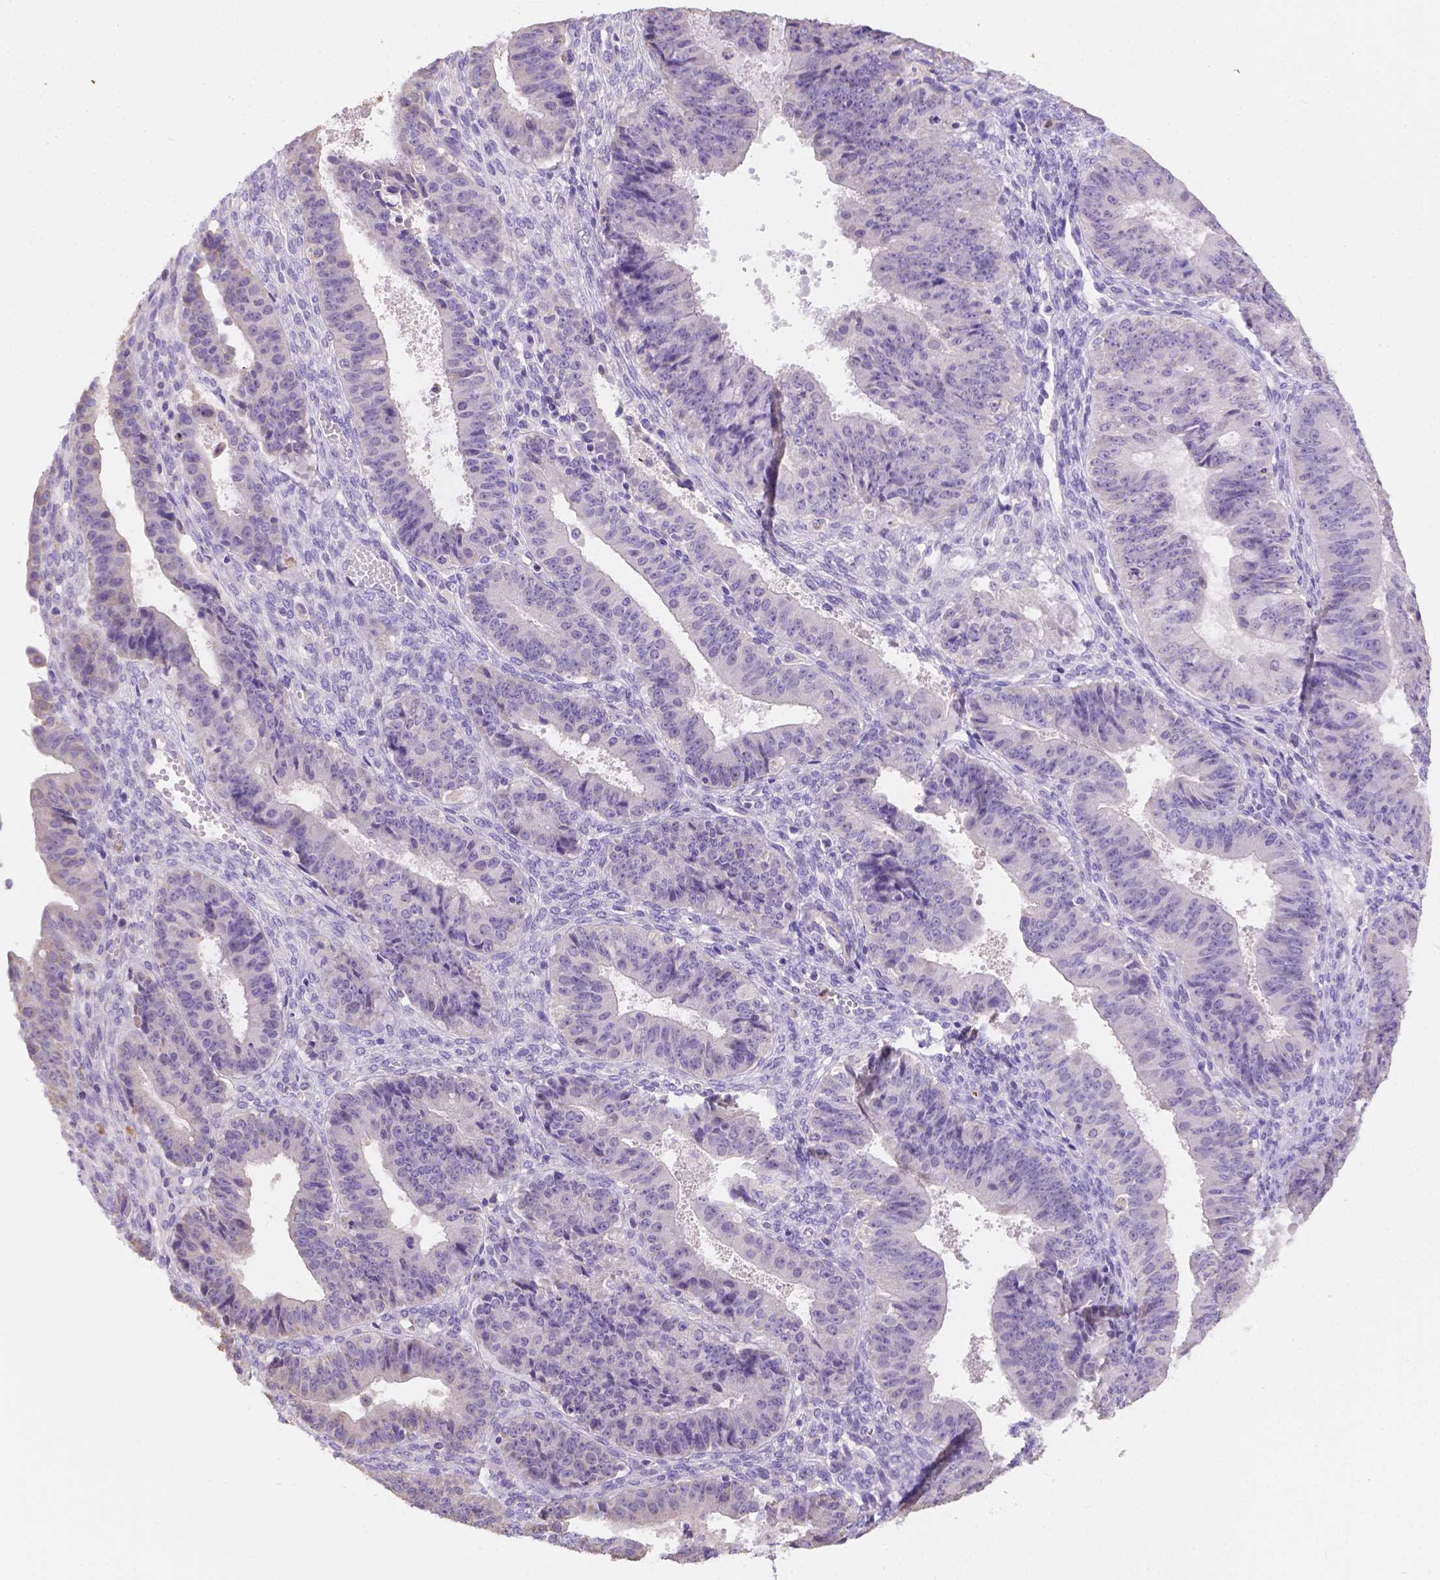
{"staining": {"intensity": "negative", "quantity": "none", "location": "none"}, "tissue": "ovarian cancer", "cell_type": "Tumor cells", "image_type": "cancer", "snomed": [{"axis": "morphology", "description": "Carcinoma, endometroid"}, {"axis": "topography", "description": "Ovary"}], "caption": "The IHC photomicrograph has no significant positivity in tumor cells of ovarian endometroid carcinoma tissue.", "gene": "NXPE2", "patient": {"sex": "female", "age": 42}}